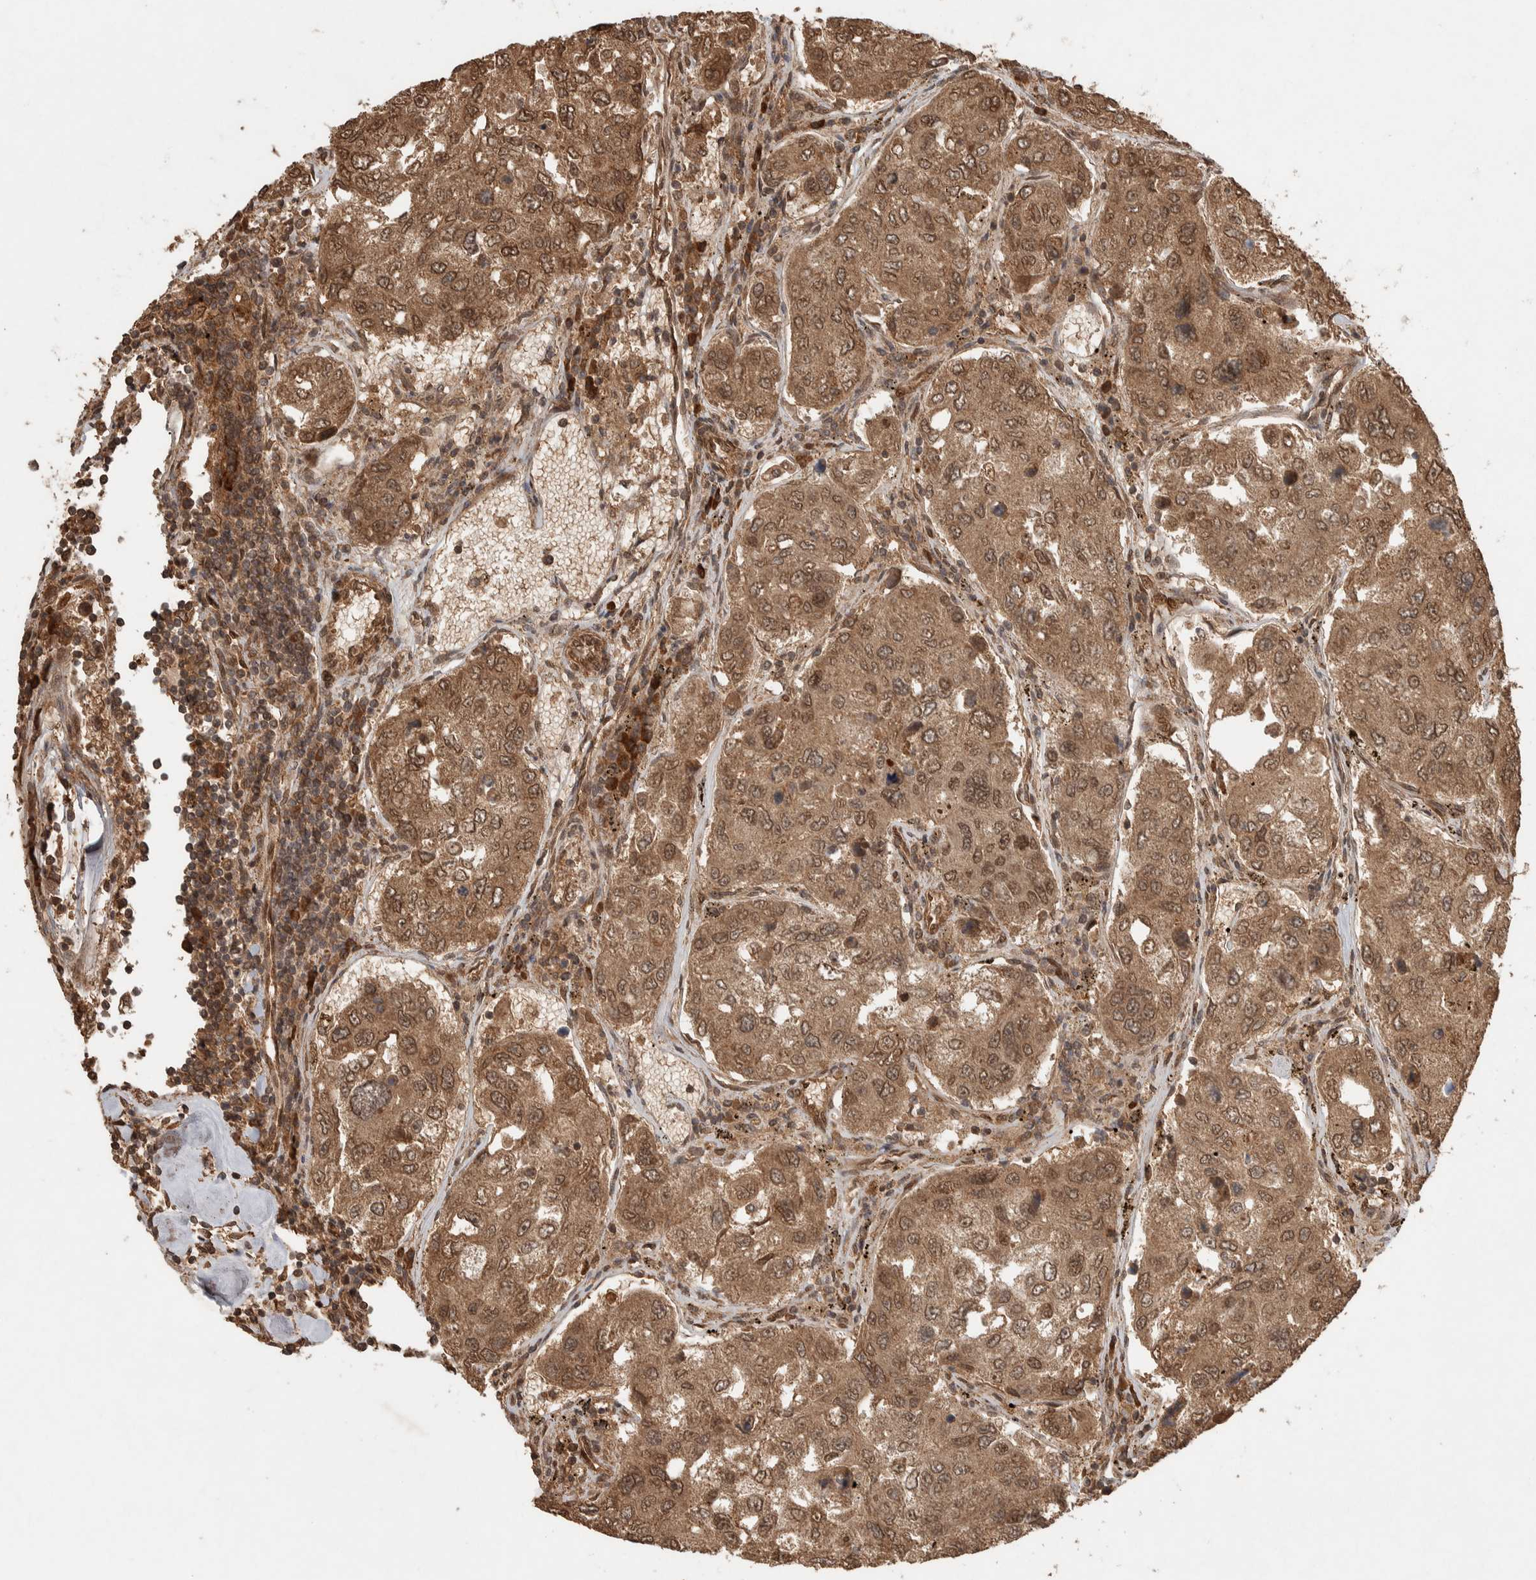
{"staining": {"intensity": "moderate", "quantity": ">75%", "location": "cytoplasmic/membranous,nuclear"}, "tissue": "urothelial cancer", "cell_type": "Tumor cells", "image_type": "cancer", "snomed": [{"axis": "morphology", "description": "Urothelial carcinoma, High grade"}, {"axis": "topography", "description": "Lymph node"}, {"axis": "topography", "description": "Urinary bladder"}], "caption": "IHC histopathology image of neoplastic tissue: high-grade urothelial carcinoma stained using immunohistochemistry exhibits medium levels of moderate protein expression localized specifically in the cytoplasmic/membranous and nuclear of tumor cells, appearing as a cytoplasmic/membranous and nuclear brown color.", "gene": "CNTROB", "patient": {"sex": "male", "age": 51}}